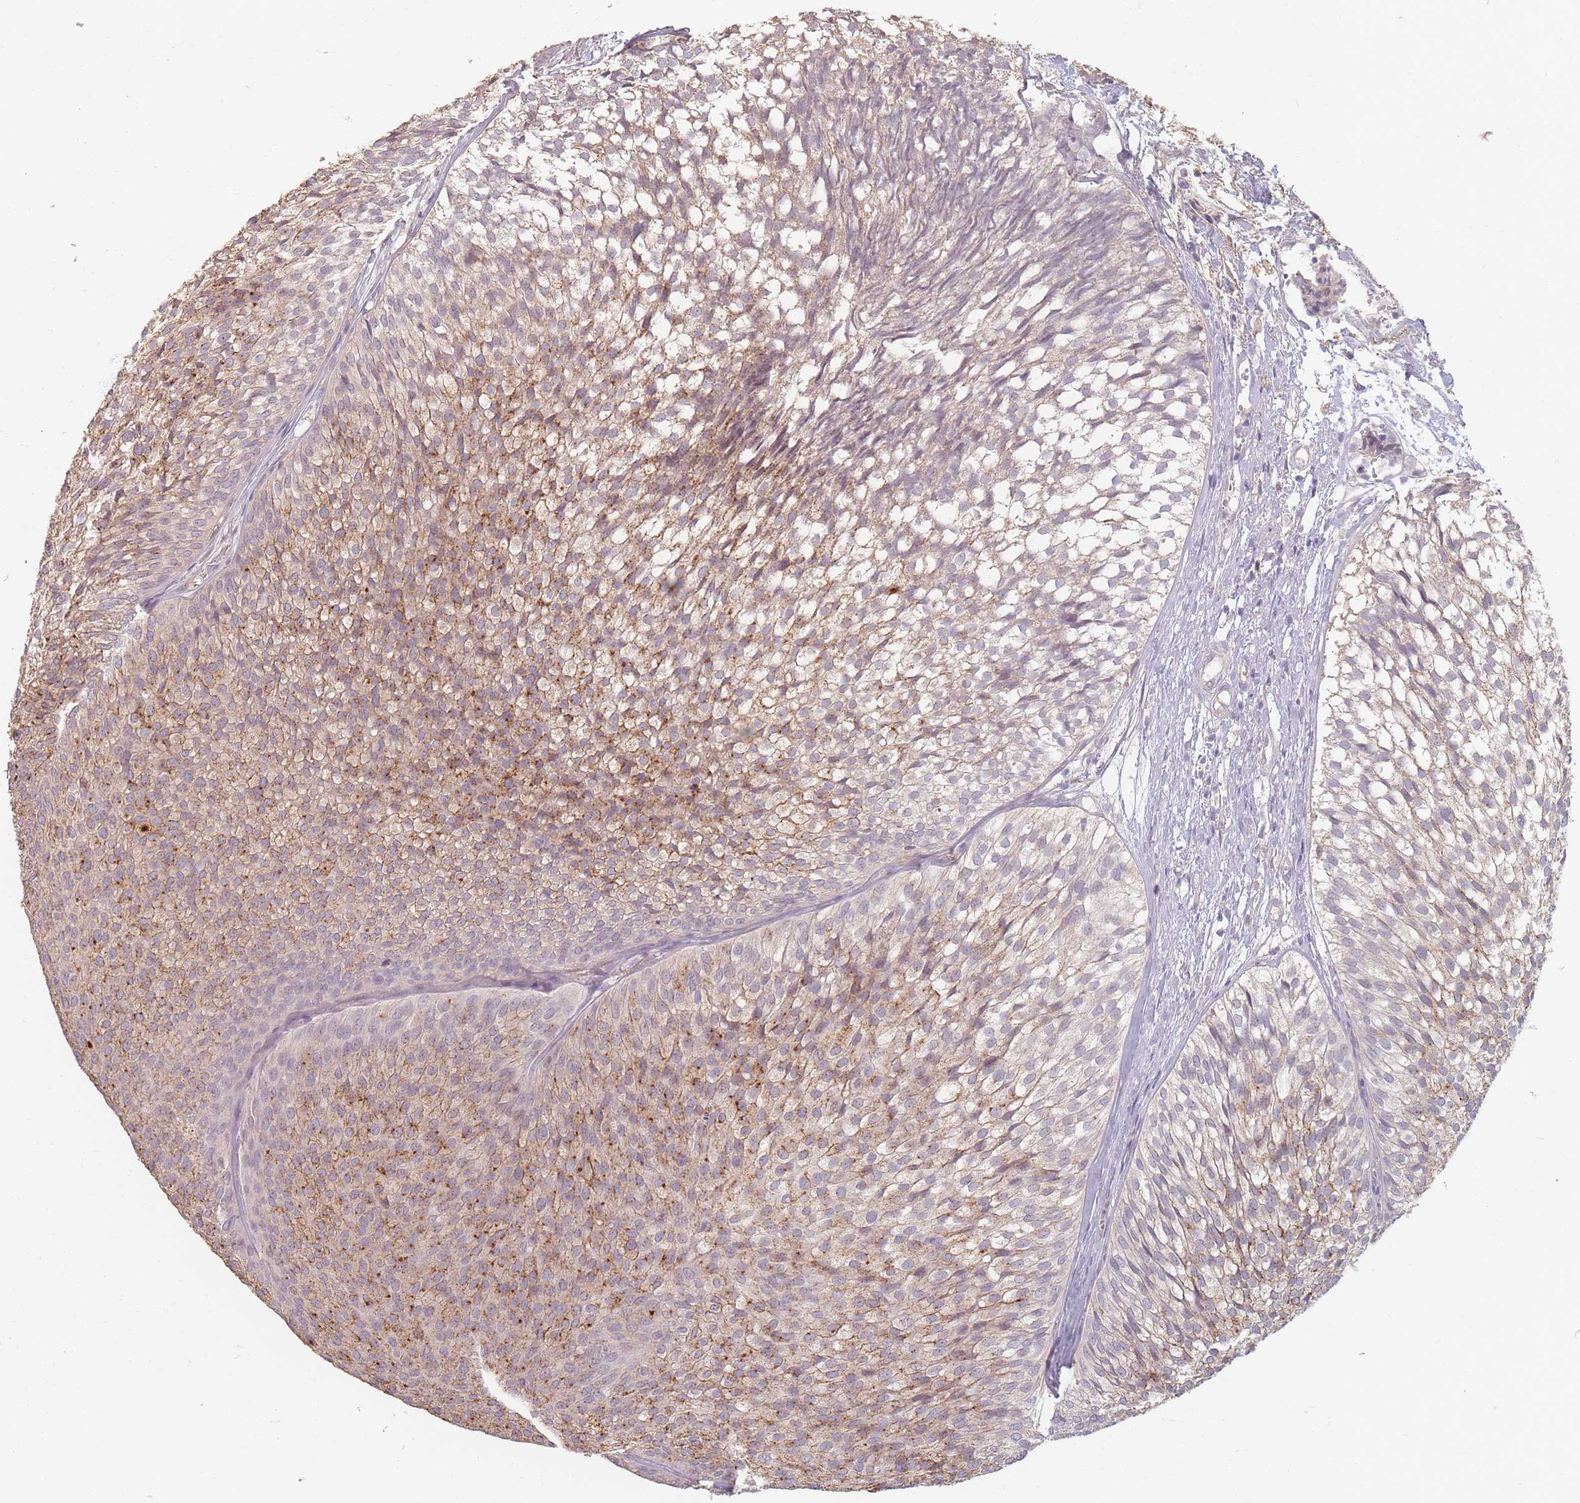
{"staining": {"intensity": "moderate", "quantity": "25%-75%", "location": "cytoplasmic/membranous"}, "tissue": "urothelial cancer", "cell_type": "Tumor cells", "image_type": "cancer", "snomed": [{"axis": "morphology", "description": "Urothelial carcinoma, Low grade"}, {"axis": "topography", "description": "Urinary bladder"}], "caption": "Protein staining shows moderate cytoplasmic/membranous expression in about 25%-75% of tumor cells in low-grade urothelial carcinoma.", "gene": "RFTN1", "patient": {"sex": "male", "age": 91}}